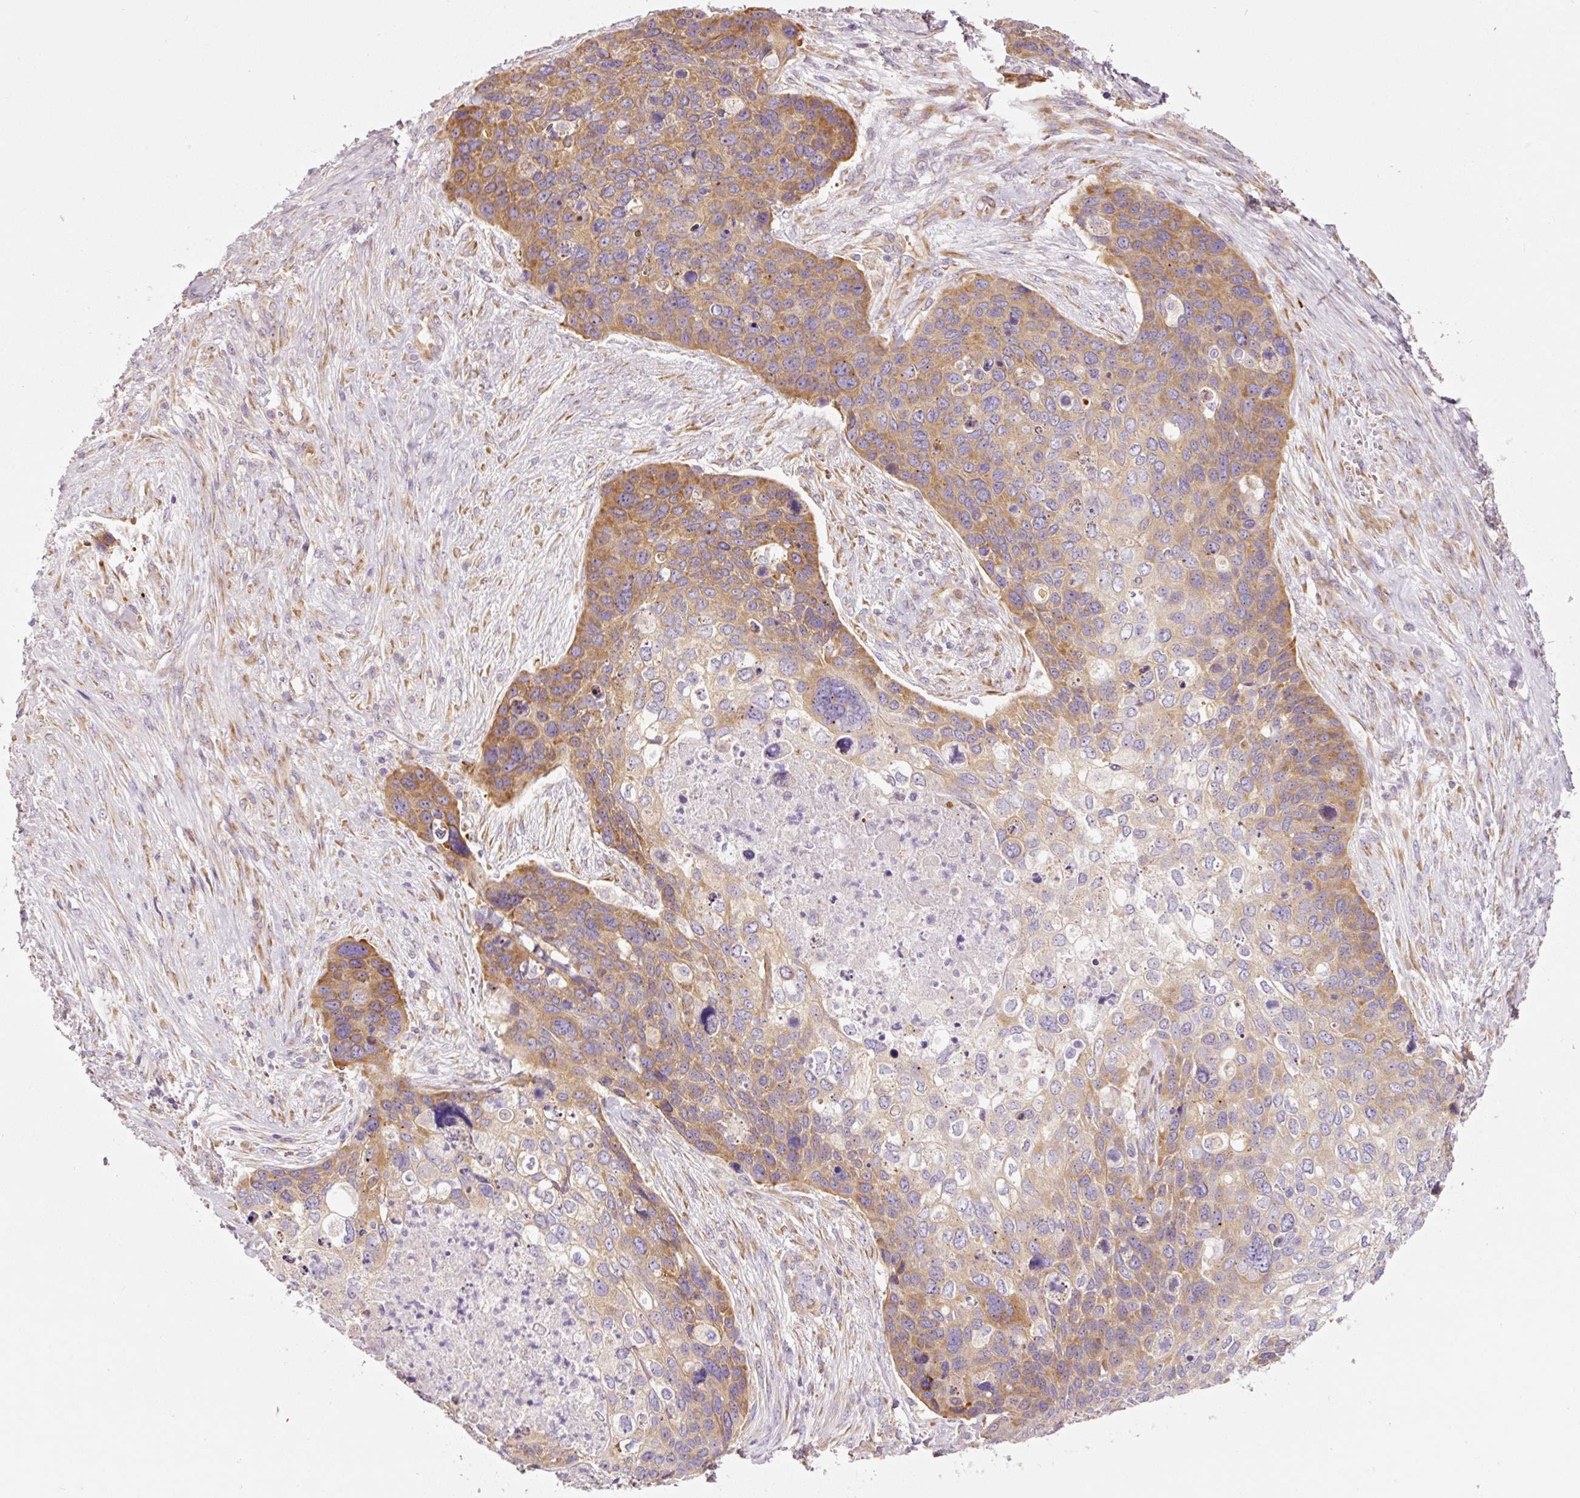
{"staining": {"intensity": "moderate", "quantity": "25%-75%", "location": "cytoplasmic/membranous"}, "tissue": "skin cancer", "cell_type": "Tumor cells", "image_type": "cancer", "snomed": [{"axis": "morphology", "description": "Basal cell carcinoma"}, {"axis": "topography", "description": "Skin"}], "caption": "Tumor cells reveal moderate cytoplasmic/membranous positivity in approximately 25%-75% of cells in skin cancer (basal cell carcinoma).", "gene": "RPL10A", "patient": {"sex": "female", "age": 74}}